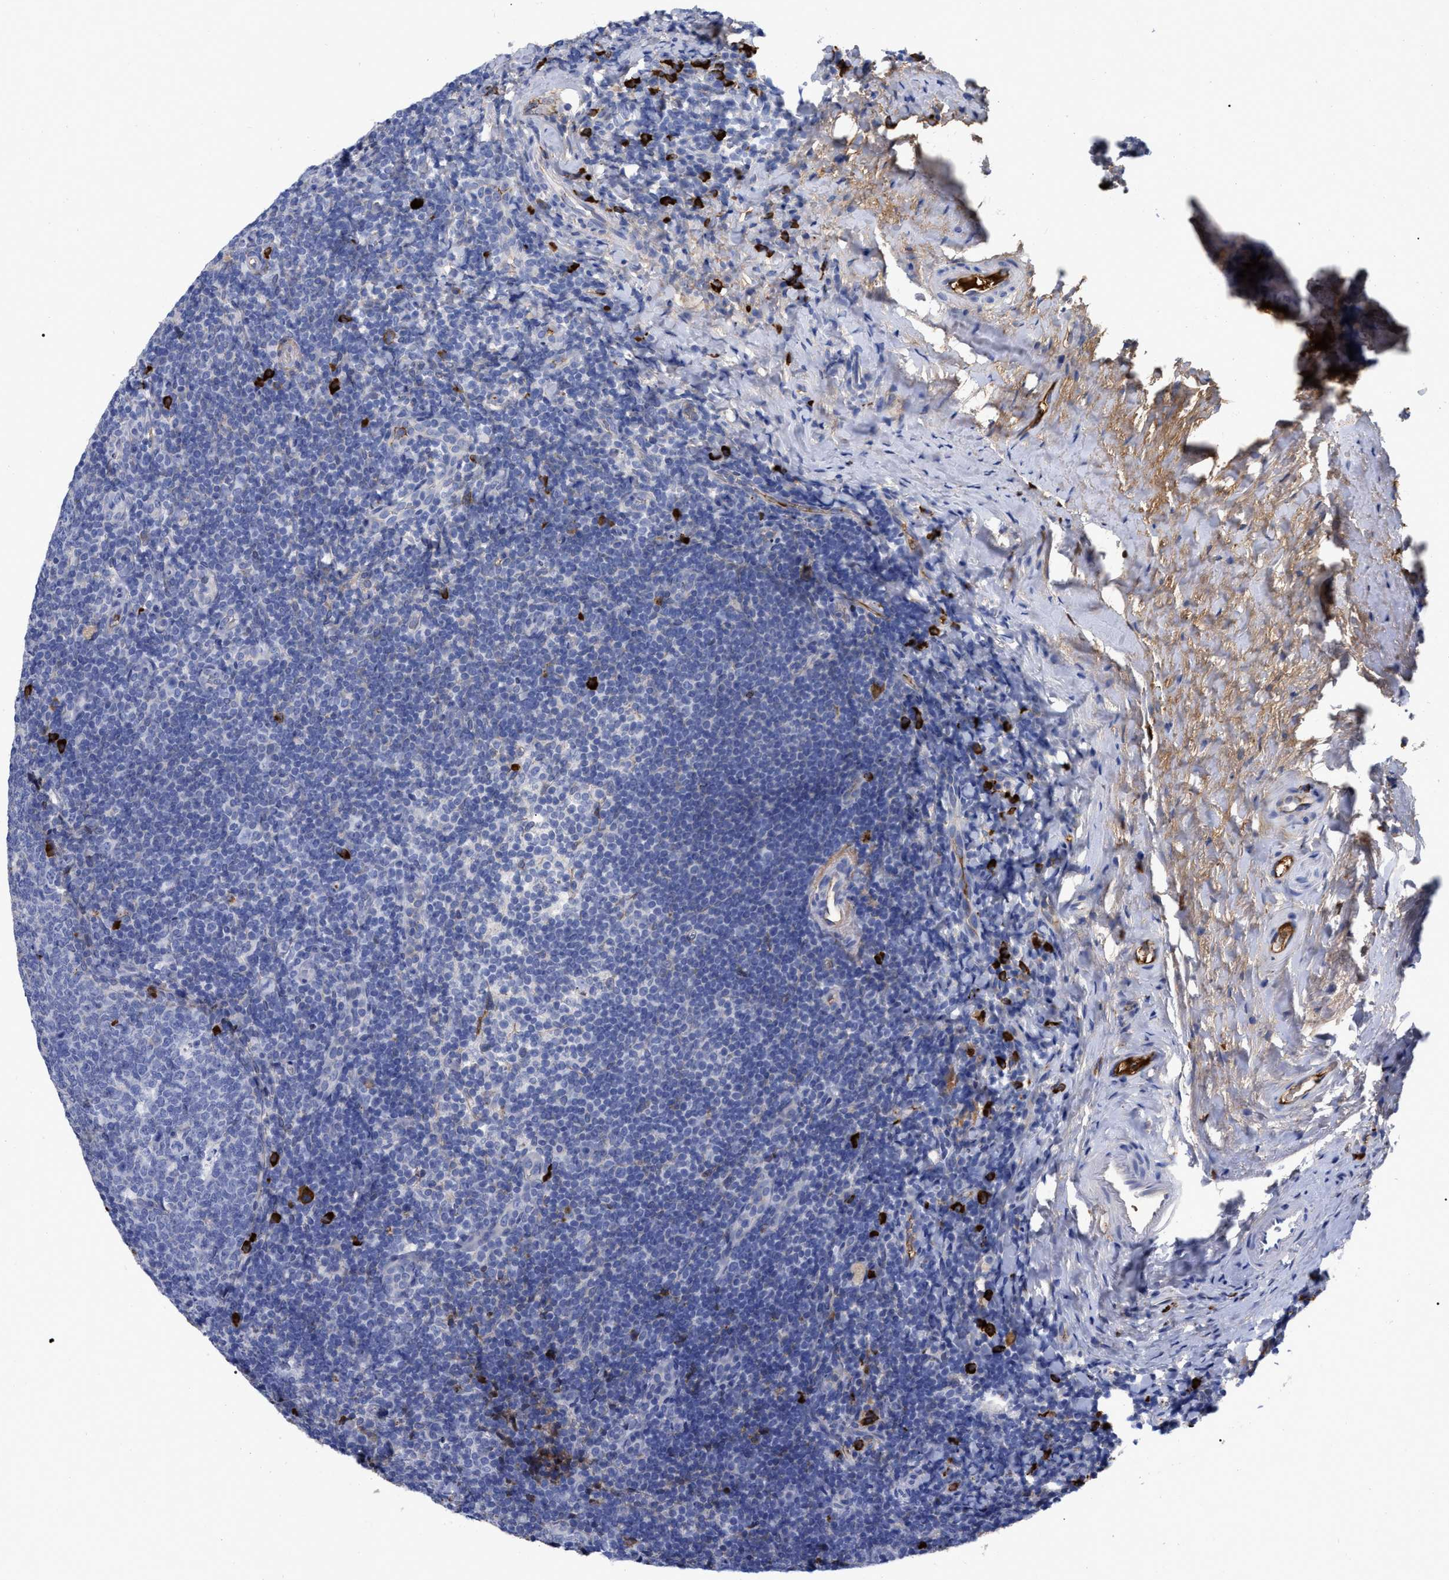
{"staining": {"intensity": "strong", "quantity": "<25%", "location": "cytoplasmic/membranous"}, "tissue": "tonsil", "cell_type": "Germinal center cells", "image_type": "normal", "snomed": [{"axis": "morphology", "description": "Normal tissue, NOS"}, {"axis": "topography", "description": "Tonsil"}], "caption": "A brown stain highlights strong cytoplasmic/membranous staining of a protein in germinal center cells of benign tonsil.", "gene": "IGHV5", "patient": {"sex": "male", "age": 37}}